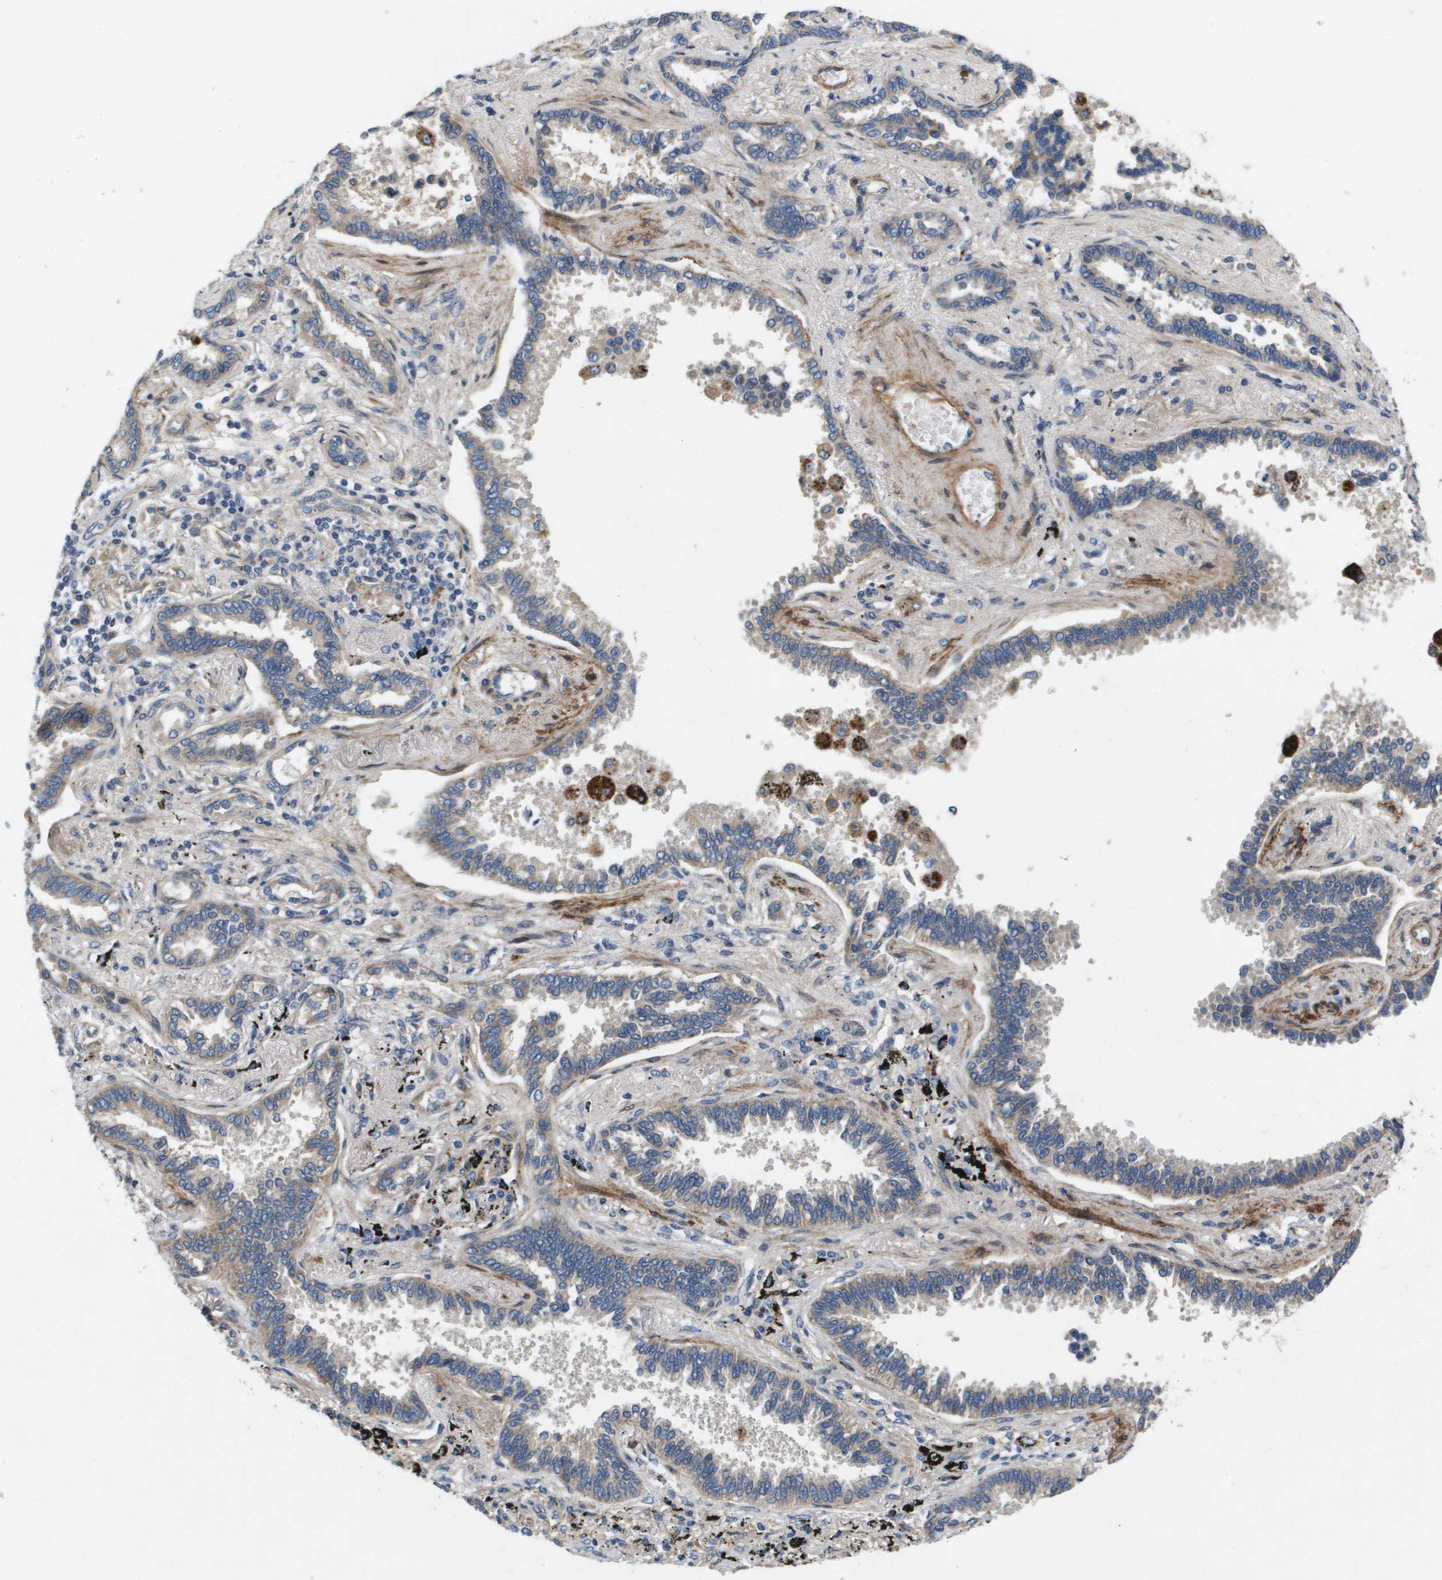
{"staining": {"intensity": "moderate", "quantity": "25%-75%", "location": "cytoplasmic/membranous"}, "tissue": "lung cancer", "cell_type": "Tumor cells", "image_type": "cancer", "snomed": [{"axis": "morphology", "description": "Normal tissue, NOS"}, {"axis": "morphology", "description": "Adenocarcinoma, NOS"}, {"axis": "topography", "description": "Lung"}], "caption": "Immunohistochemistry (DAB) staining of lung cancer reveals moderate cytoplasmic/membranous protein staining in approximately 25%-75% of tumor cells.", "gene": "ENTPD2", "patient": {"sex": "male", "age": 59}}